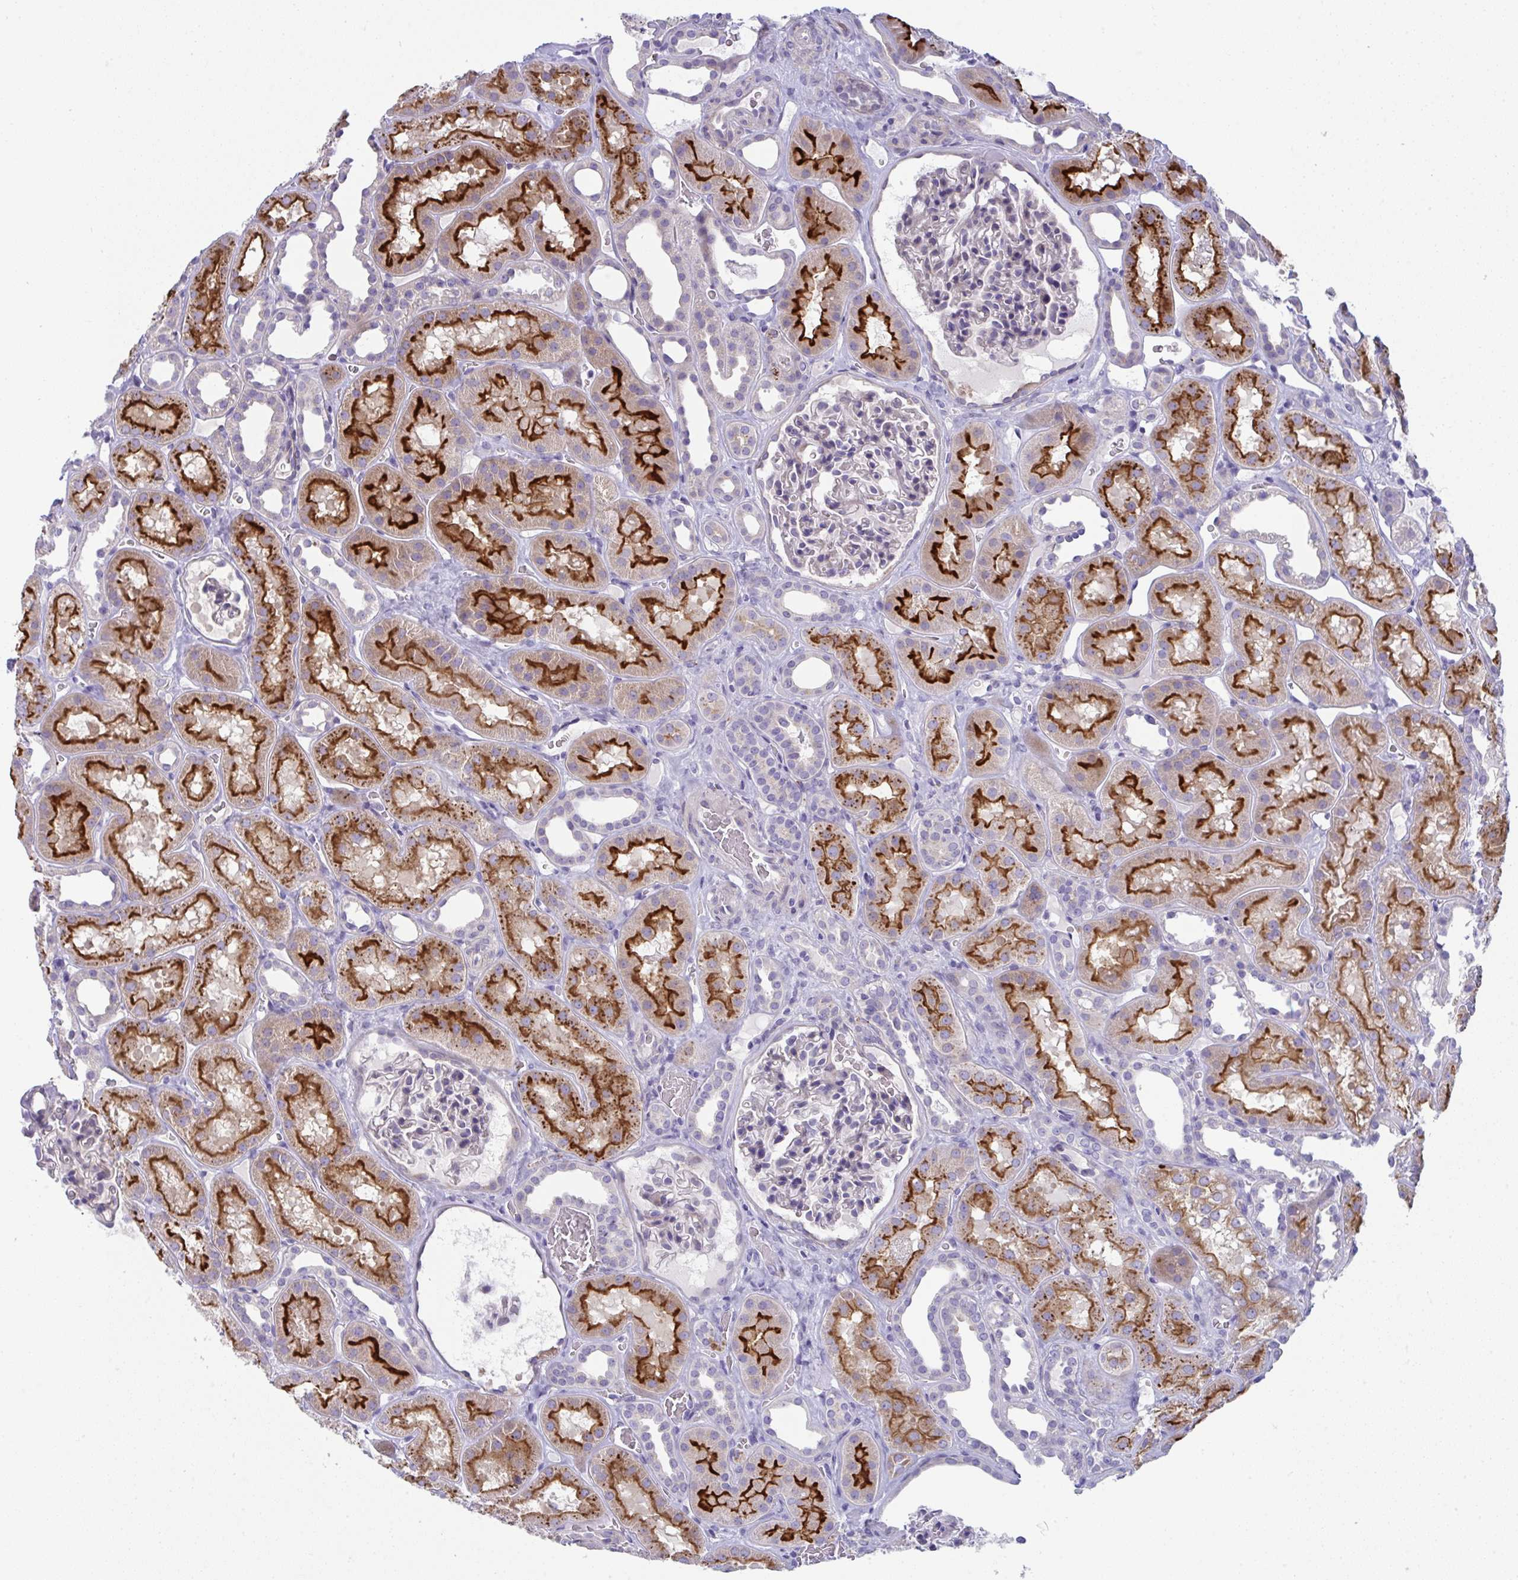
{"staining": {"intensity": "negative", "quantity": "none", "location": "none"}, "tissue": "kidney", "cell_type": "Cells in glomeruli", "image_type": "normal", "snomed": [{"axis": "morphology", "description": "Normal tissue, NOS"}, {"axis": "topography", "description": "Kidney"}], "caption": "This photomicrograph is of normal kidney stained with IHC to label a protein in brown with the nuclei are counter-stained blue. There is no expression in cells in glomeruli. The staining is performed using DAB brown chromogen with nuclei counter-stained in using hematoxylin.", "gene": "TOR1AIP2", "patient": {"sex": "female", "age": 41}}